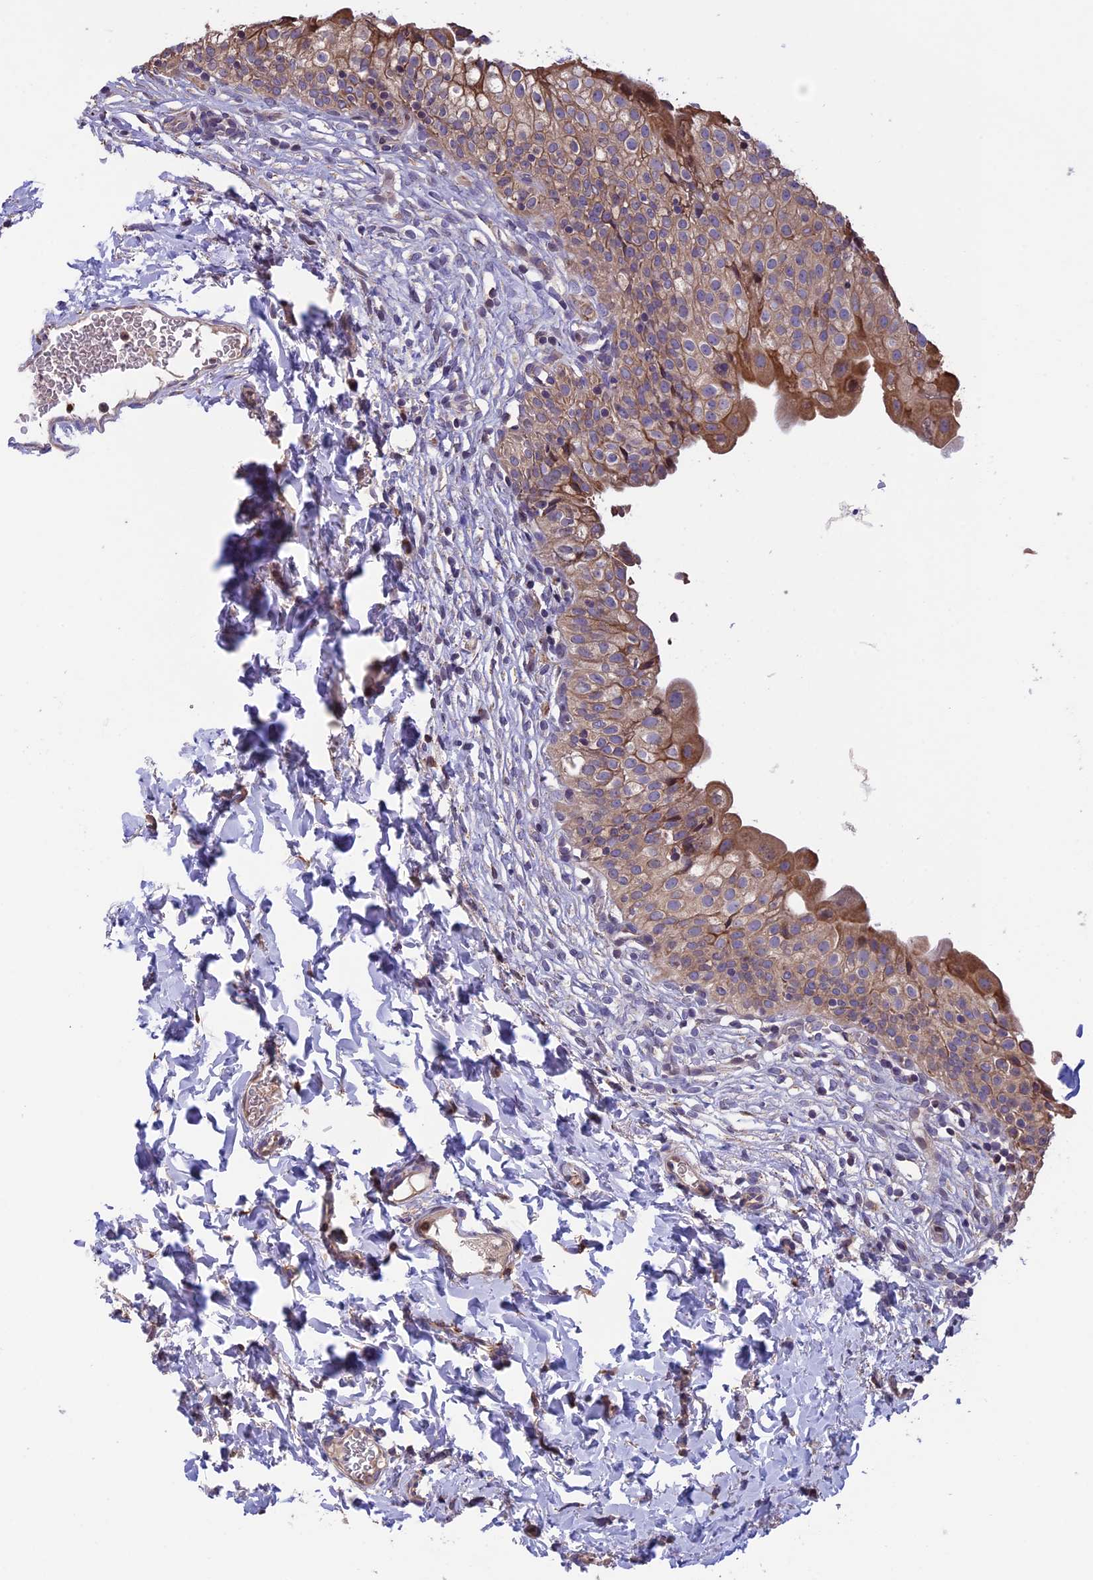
{"staining": {"intensity": "weak", "quantity": "25%-75%", "location": "cytoplasmic/membranous"}, "tissue": "urinary bladder", "cell_type": "Urothelial cells", "image_type": "normal", "snomed": [{"axis": "morphology", "description": "Normal tissue, NOS"}, {"axis": "topography", "description": "Urinary bladder"}], "caption": "Brown immunohistochemical staining in benign urinary bladder demonstrates weak cytoplasmic/membranous staining in approximately 25%-75% of urothelial cells. (DAB IHC, brown staining for protein, blue staining for nuclei).", "gene": "DMRTA2", "patient": {"sex": "male", "age": 55}}